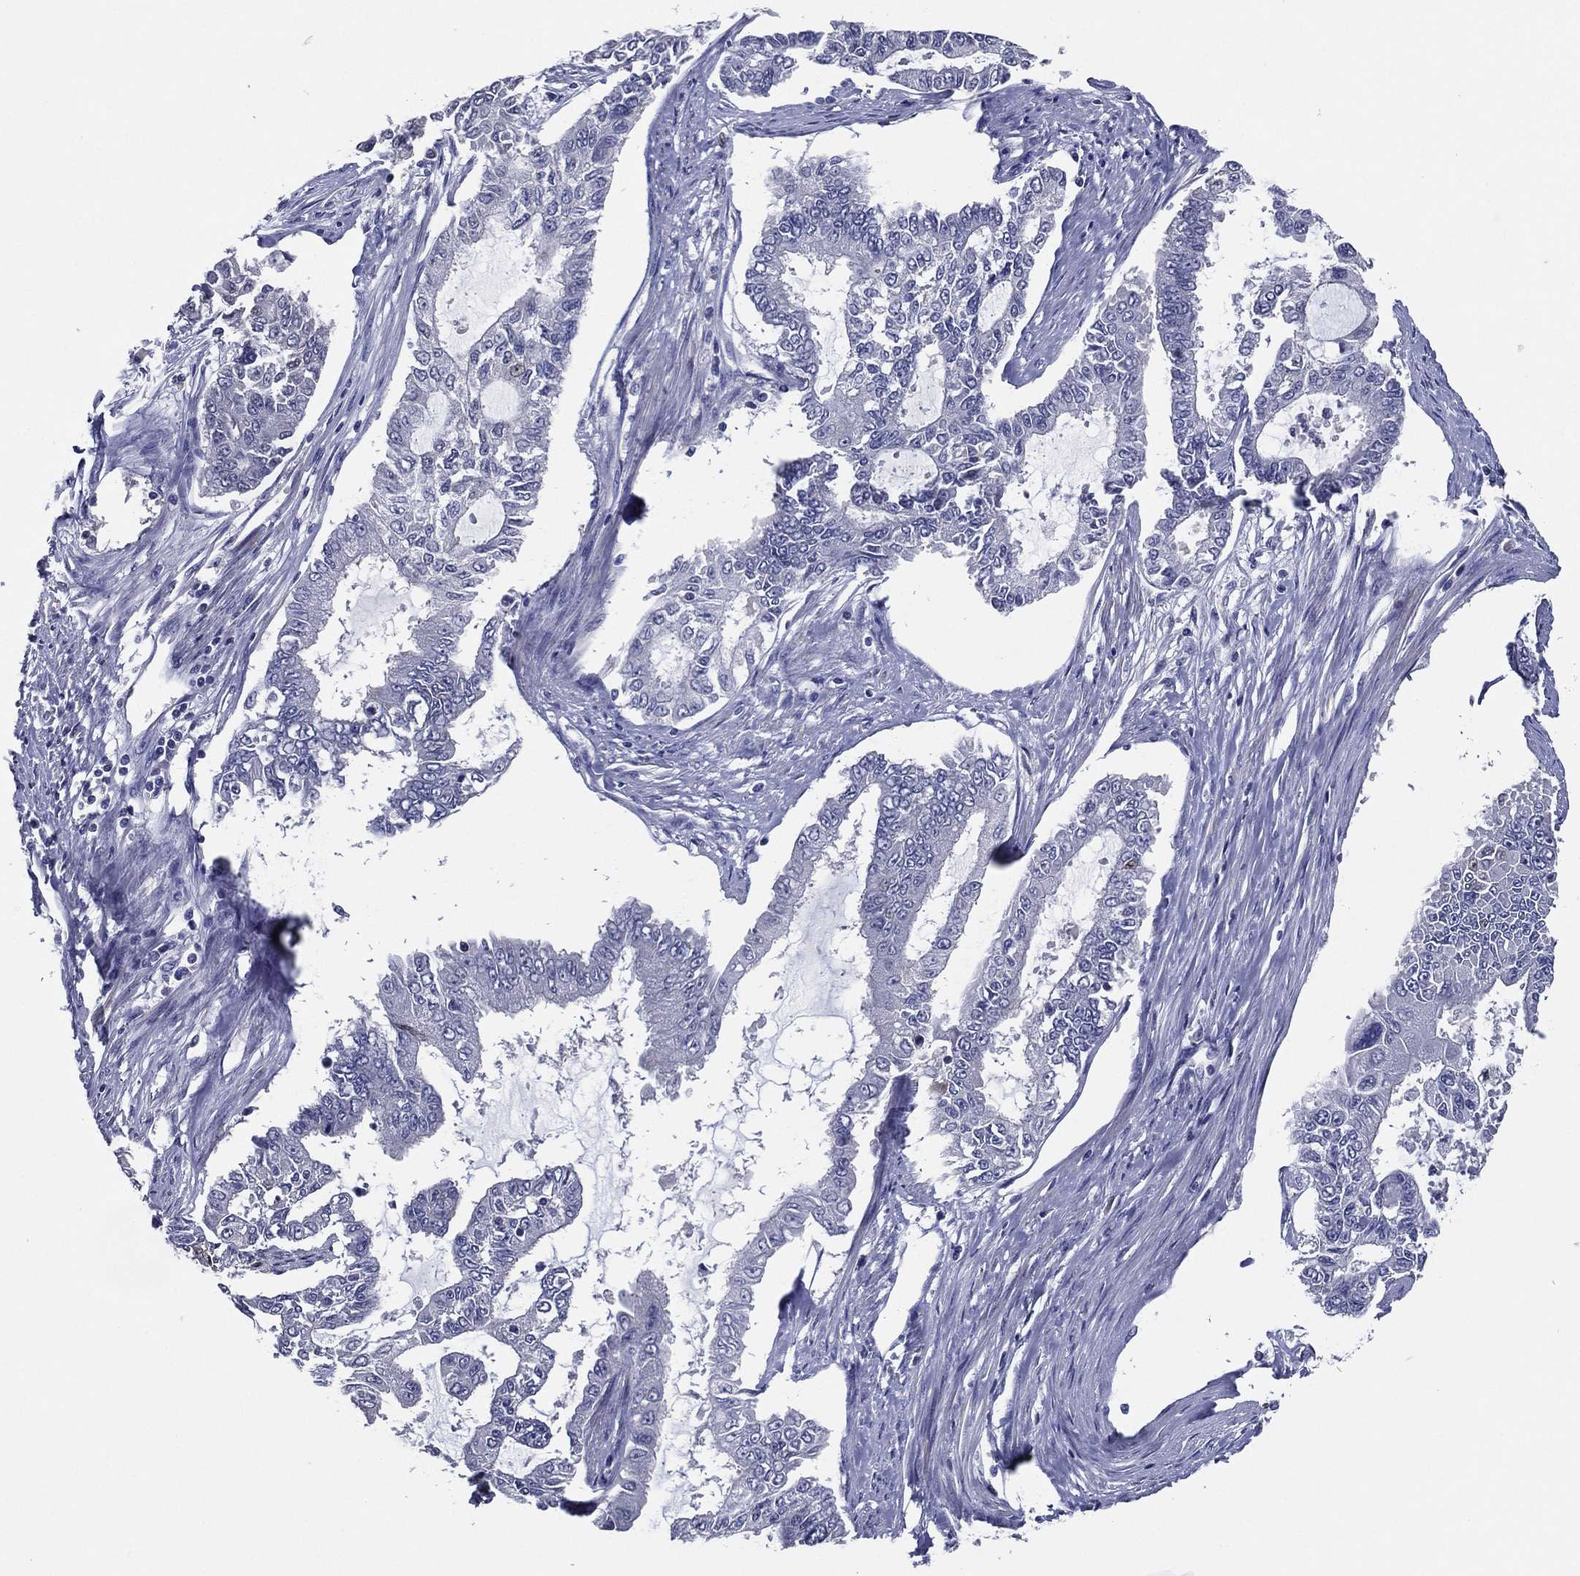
{"staining": {"intensity": "negative", "quantity": "none", "location": "none"}, "tissue": "endometrial cancer", "cell_type": "Tumor cells", "image_type": "cancer", "snomed": [{"axis": "morphology", "description": "Adenocarcinoma, NOS"}, {"axis": "topography", "description": "Uterus"}], "caption": "An IHC micrograph of adenocarcinoma (endometrial) is shown. There is no staining in tumor cells of adenocarcinoma (endometrial).", "gene": "TFAP2A", "patient": {"sex": "female", "age": 59}}